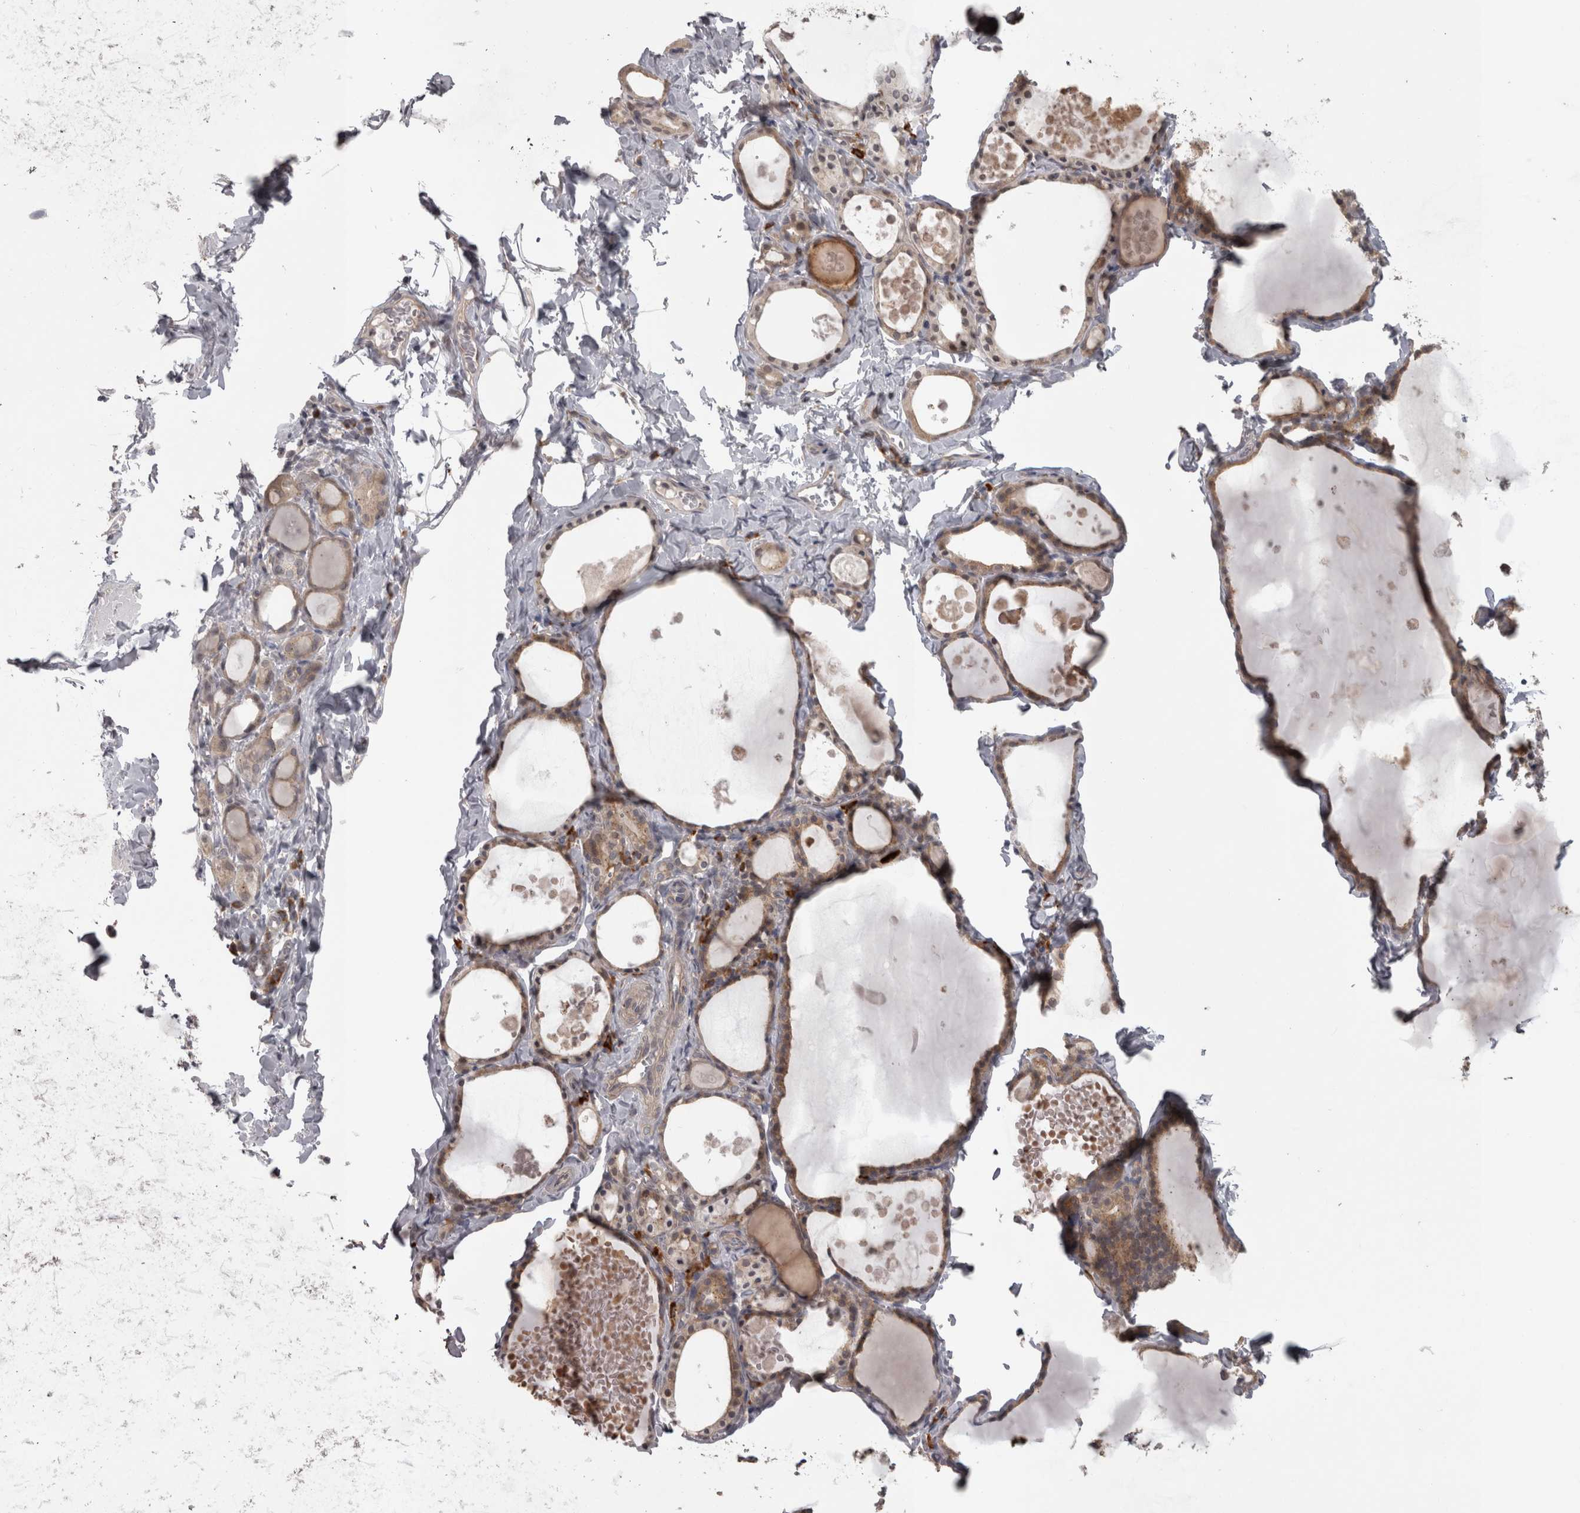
{"staining": {"intensity": "moderate", "quantity": ">75%", "location": "cytoplasmic/membranous"}, "tissue": "thyroid gland", "cell_type": "Glandular cells", "image_type": "normal", "snomed": [{"axis": "morphology", "description": "Normal tissue, NOS"}, {"axis": "topography", "description": "Thyroid gland"}], "caption": "Thyroid gland stained with IHC reveals moderate cytoplasmic/membranous staining in approximately >75% of glandular cells.", "gene": "SLCO5A1", "patient": {"sex": "male", "age": 56}}